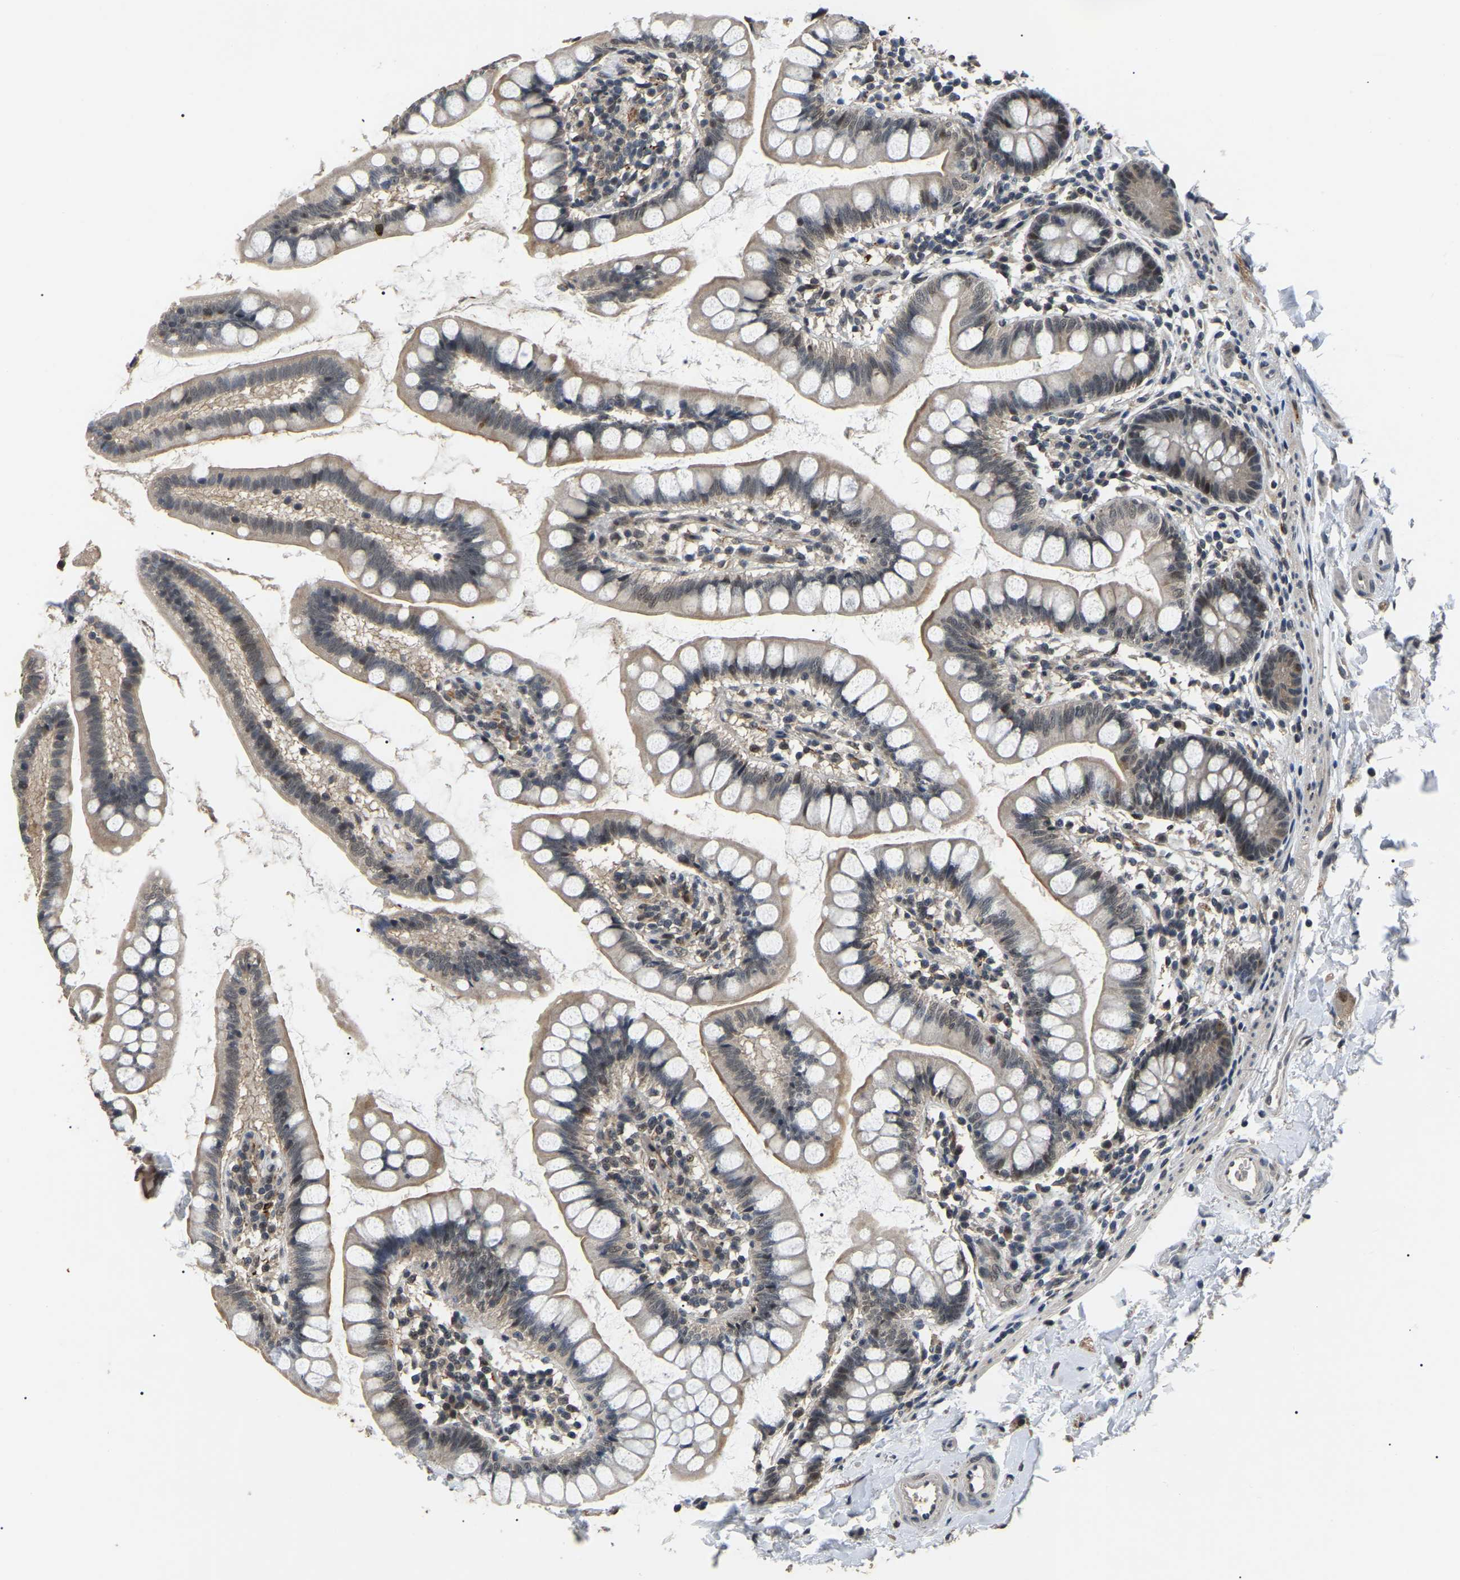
{"staining": {"intensity": "weak", "quantity": "<25%", "location": "cytoplasmic/membranous,nuclear"}, "tissue": "small intestine", "cell_type": "Glandular cells", "image_type": "normal", "snomed": [{"axis": "morphology", "description": "Normal tissue, NOS"}, {"axis": "topography", "description": "Small intestine"}], "caption": "The photomicrograph reveals no significant staining in glandular cells of small intestine. (Stains: DAB IHC with hematoxylin counter stain, Microscopy: brightfield microscopy at high magnification).", "gene": "PPM1E", "patient": {"sex": "female", "age": 84}}